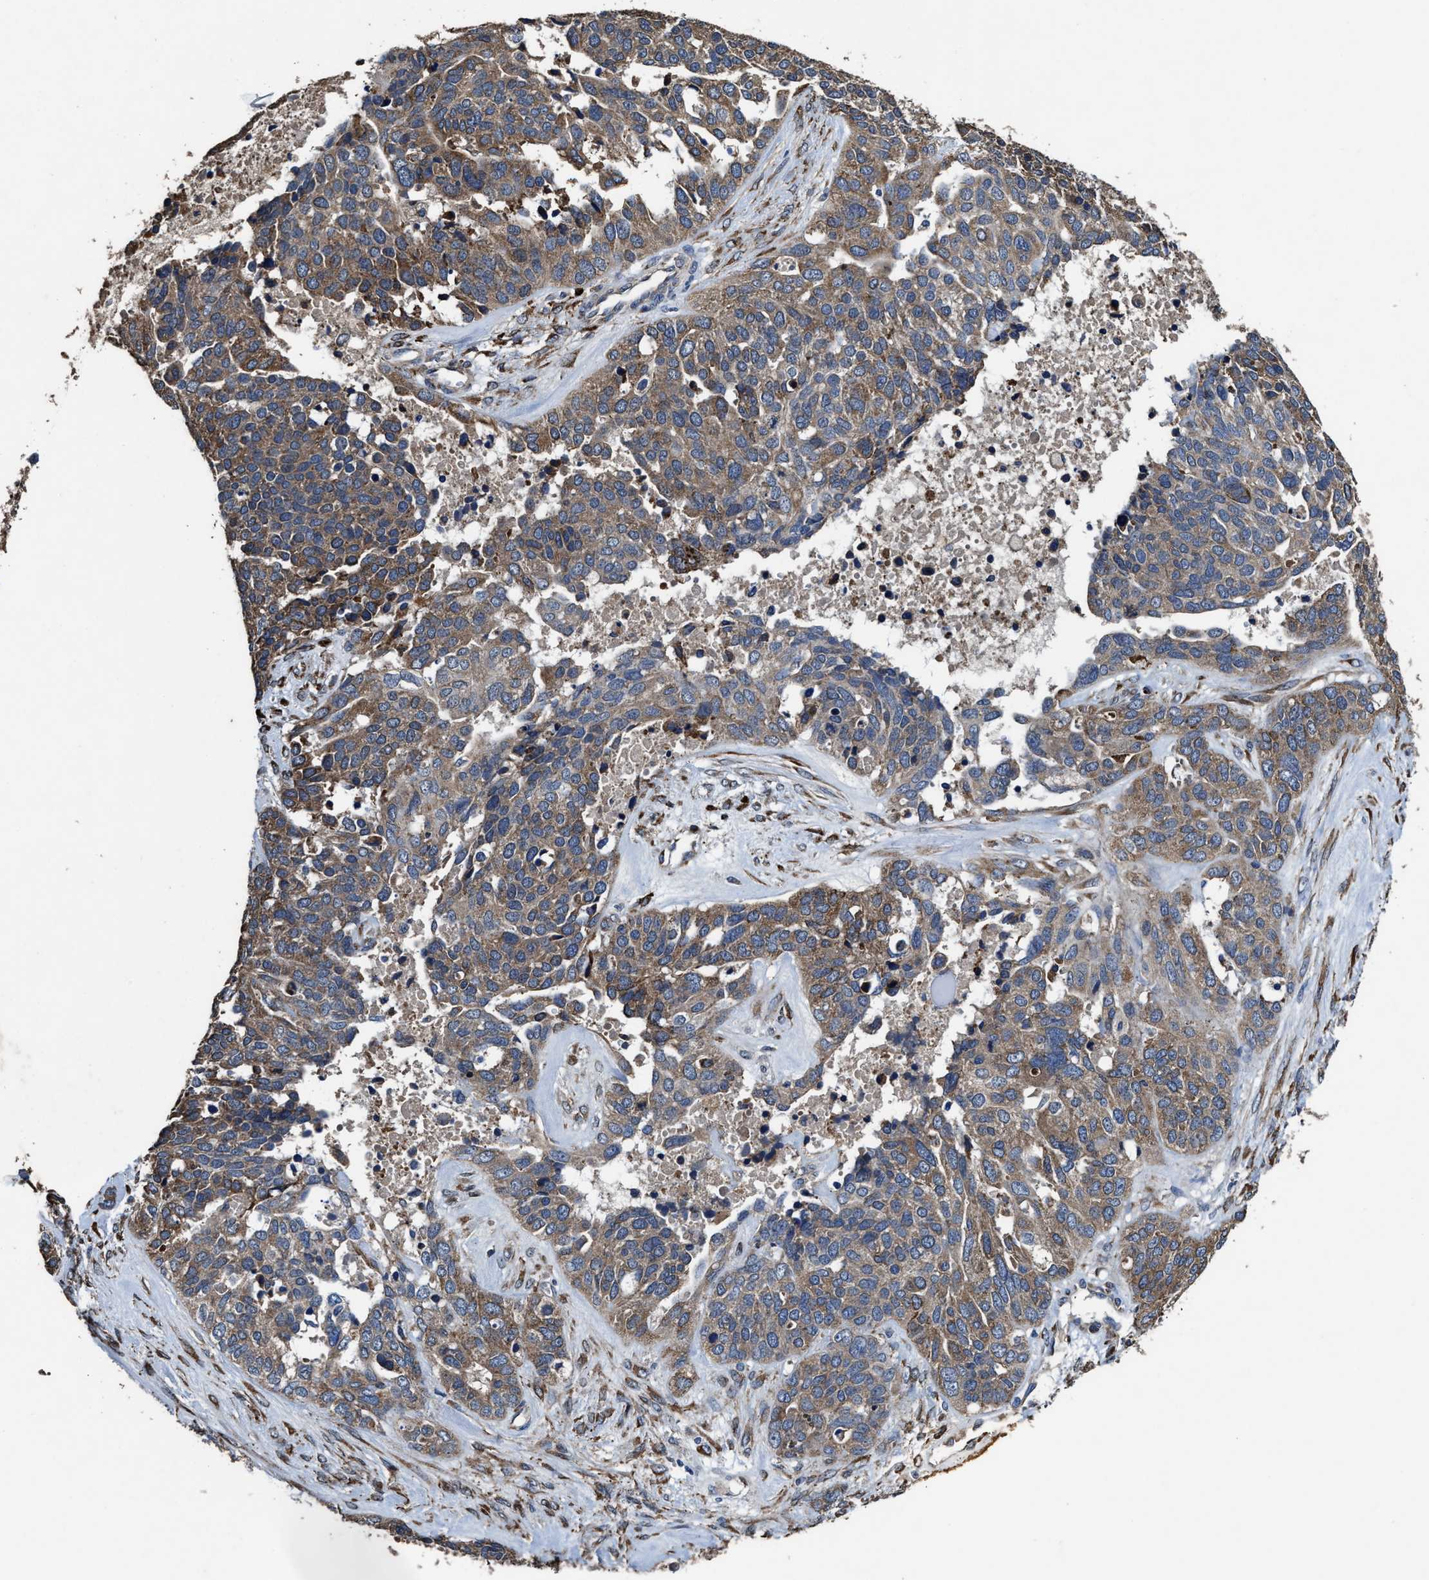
{"staining": {"intensity": "moderate", "quantity": ">75%", "location": "cytoplasmic/membranous"}, "tissue": "ovarian cancer", "cell_type": "Tumor cells", "image_type": "cancer", "snomed": [{"axis": "morphology", "description": "Cystadenocarcinoma, serous, NOS"}, {"axis": "topography", "description": "Ovary"}], "caption": "The photomicrograph displays a brown stain indicating the presence of a protein in the cytoplasmic/membranous of tumor cells in ovarian cancer. (DAB IHC, brown staining for protein, blue staining for nuclei).", "gene": "IDNK", "patient": {"sex": "female", "age": 44}}